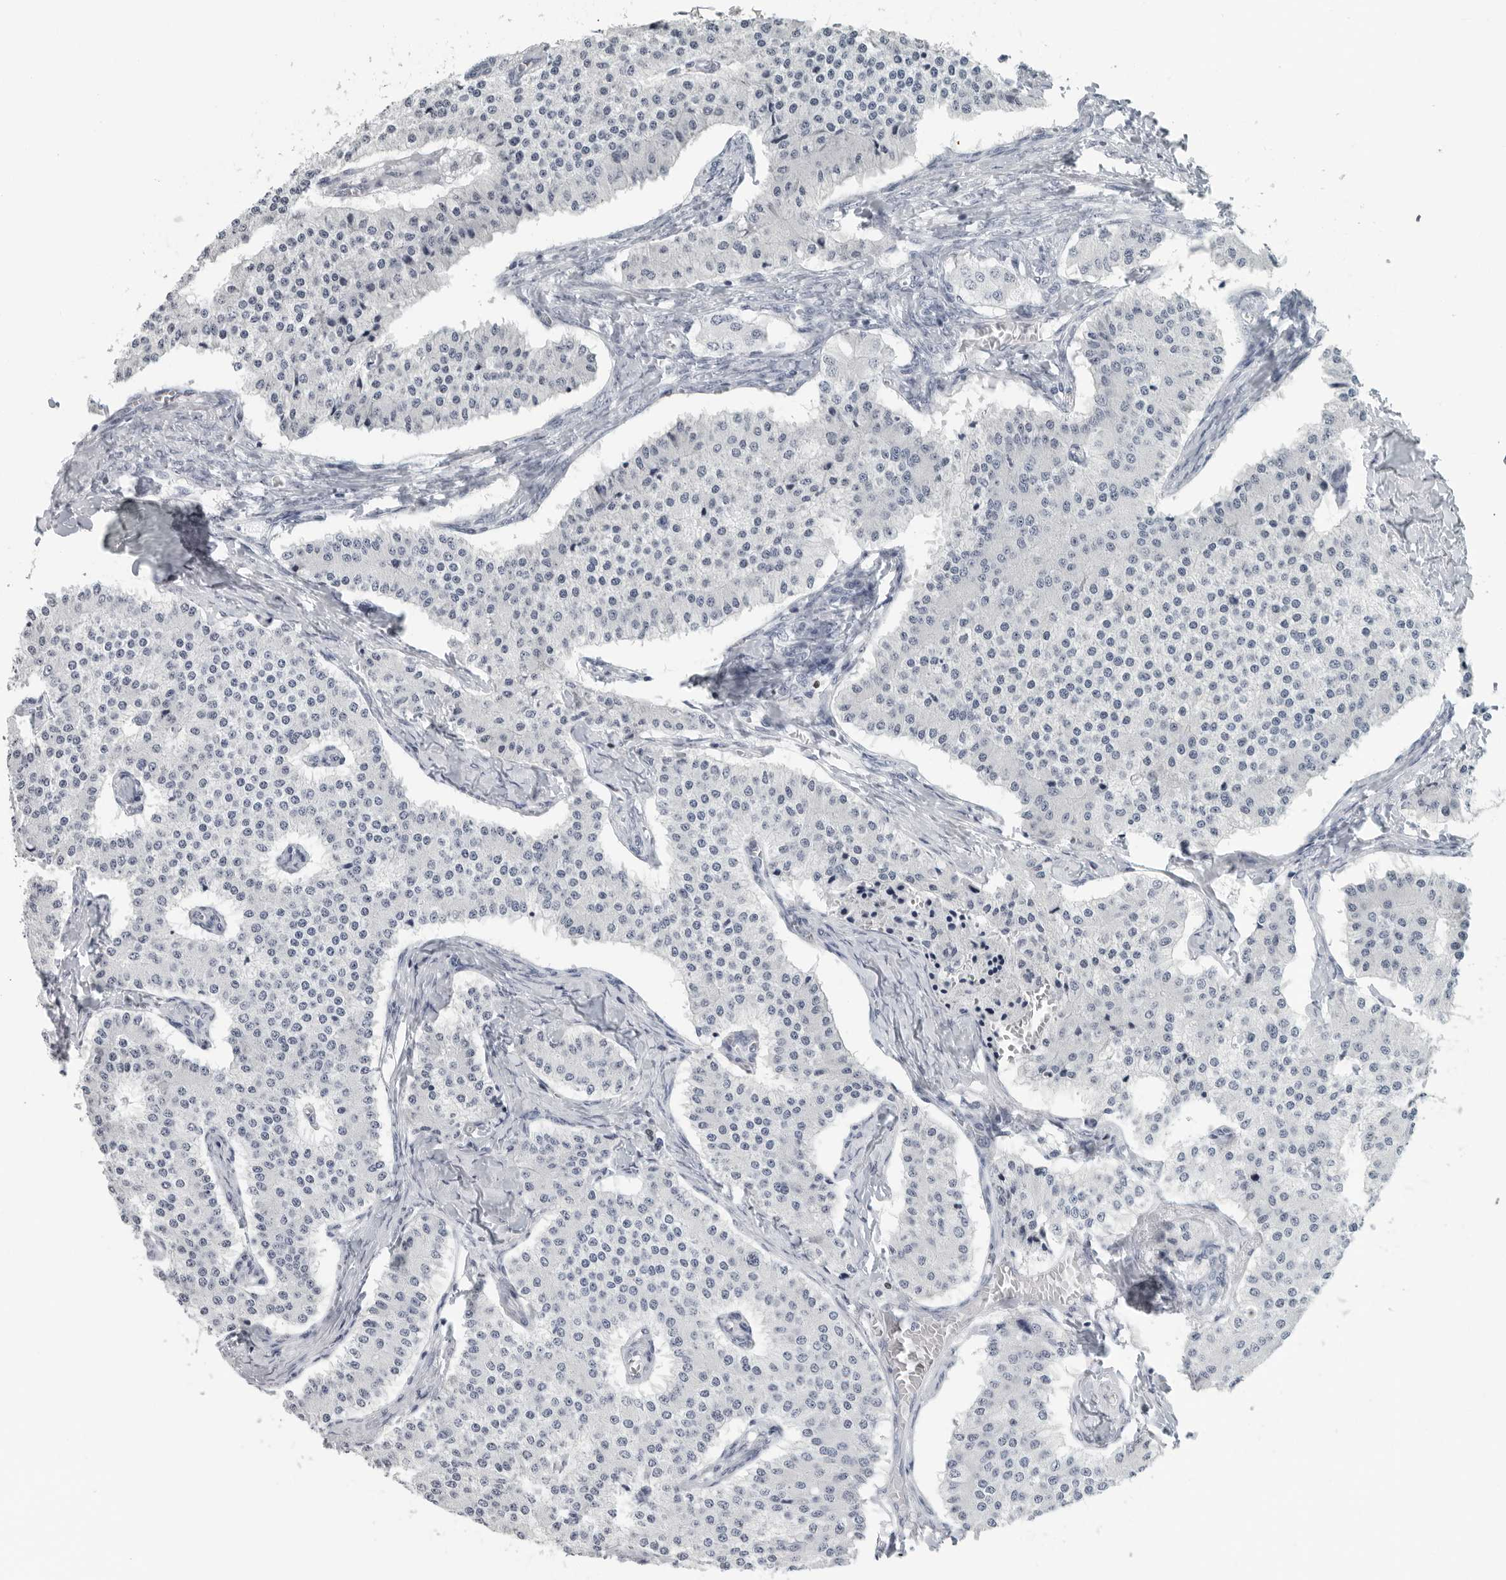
{"staining": {"intensity": "negative", "quantity": "none", "location": "none"}, "tissue": "carcinoid", "cell_type": "Tumor cells", "image_type": "cancer", "snomed": [{"axis": "morphology", "description": "Carcinoid, malignant, NOS"}, {"axis": "topography", "description": "Colon"}], "caption": "This is an IHC photomicrograph of carcinoid. There is no expression in tumor cells.", "gene": "SATB2", "patient": {"sex": "female", "age": 52}}